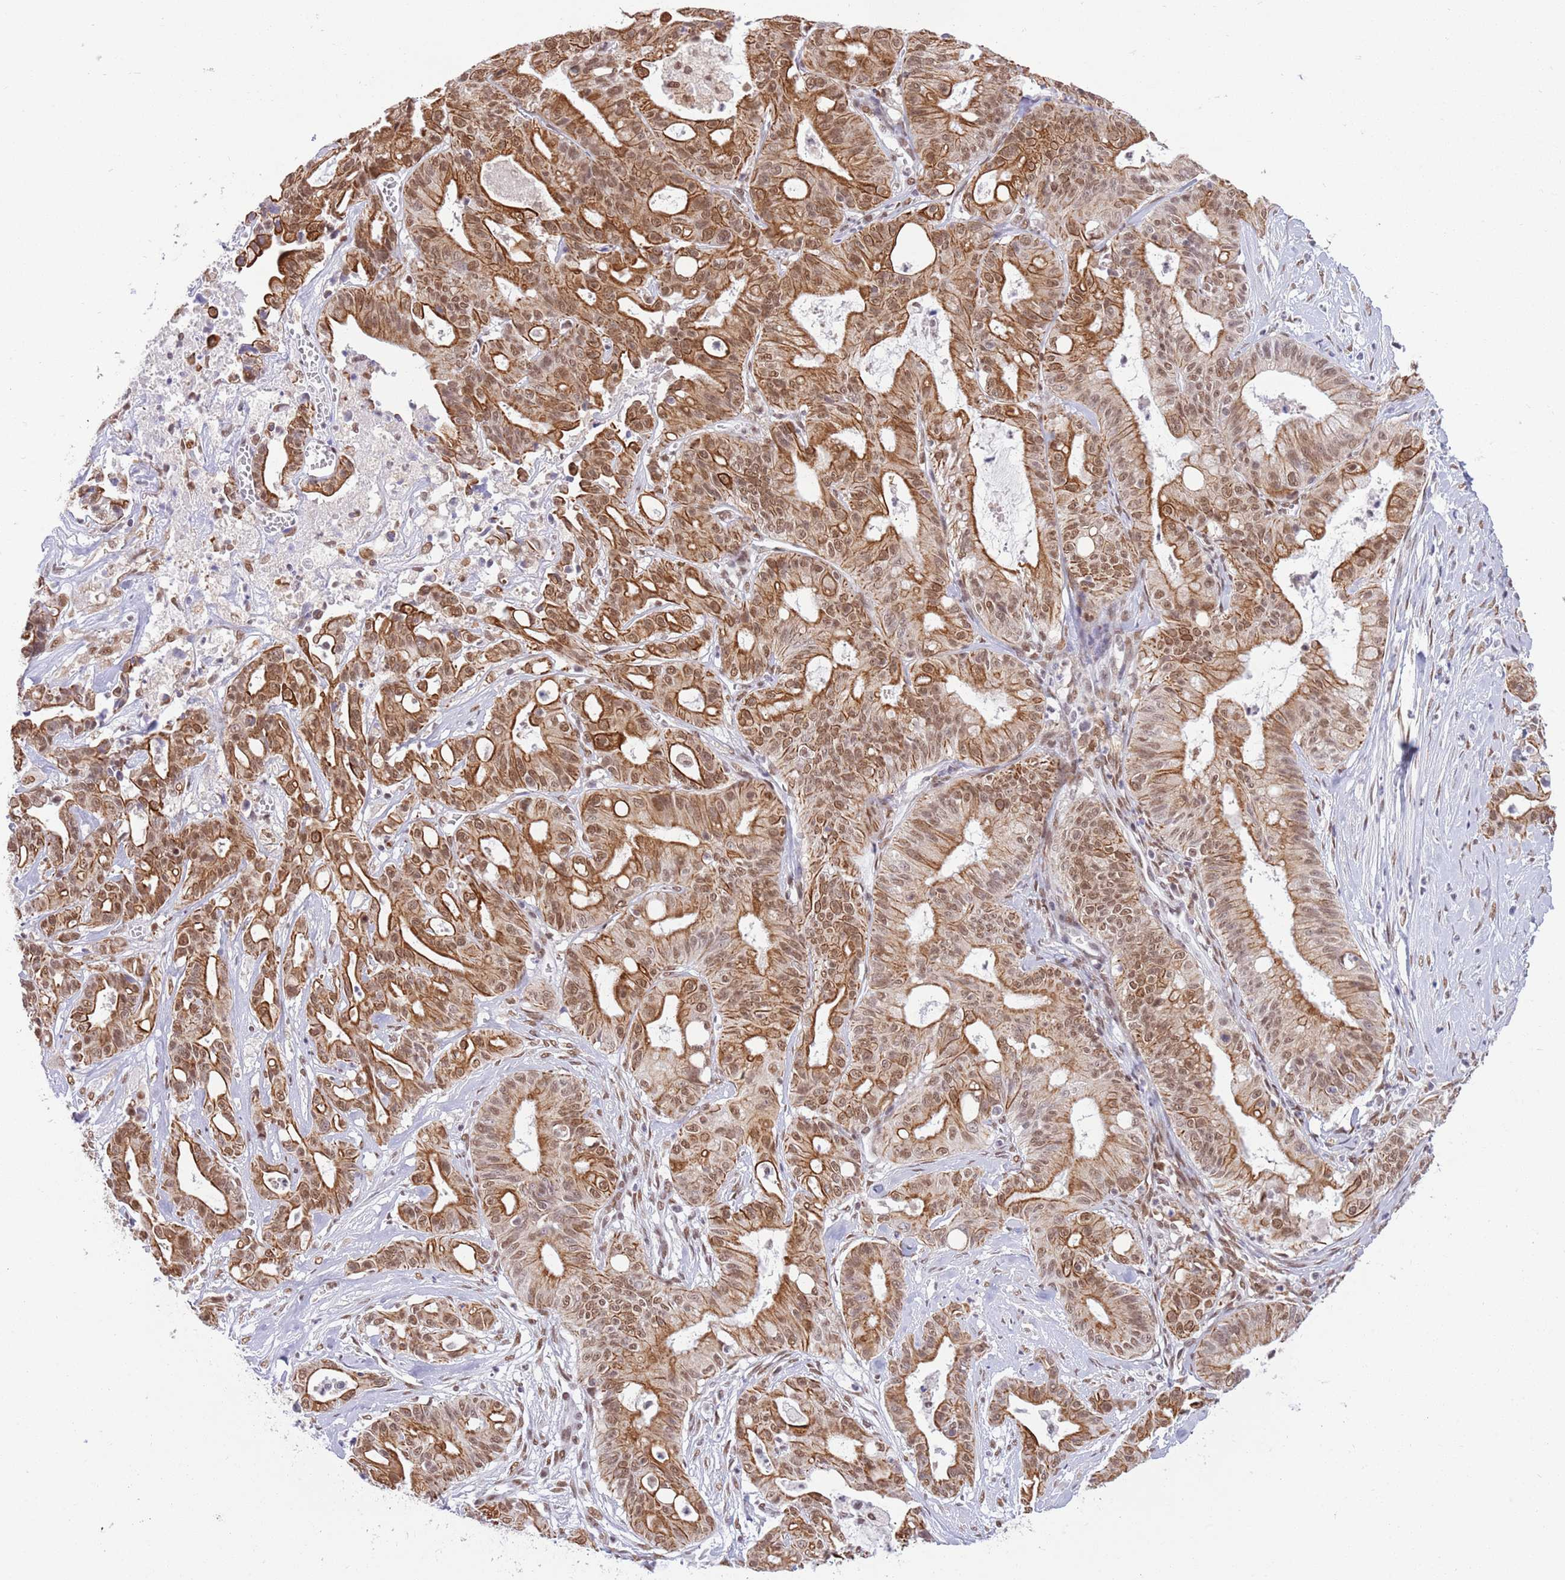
{"staining": {"intensity": "moderate", "quantity": ">75%", "location": "cytoplasmic/membranous,nuclear"}, "tissue": "ovarian cancer", "cell_type": "Tumor cells", "image_type": "cancer", "snomed": [{"axis": "morphology", "description": "Cystadenocarcinoma, mucinous, NOS"}, {"axis": "topography", "description": "Ovary"}], "caption": "IHC image of neoplastic tissue: mucinous cystadenocarcinoma (ovarian) stained using immunohistochemistry (IHC) exhibits medium levels of moderate protein expression localized specifically in the cytoplasmic/membranous and nuclear of tumor cells, appearing as a cytoplasmic/membranous and nuclear brown color.", "gene": "TRIM32", "patient": {"sex": "female", "age": 70}}